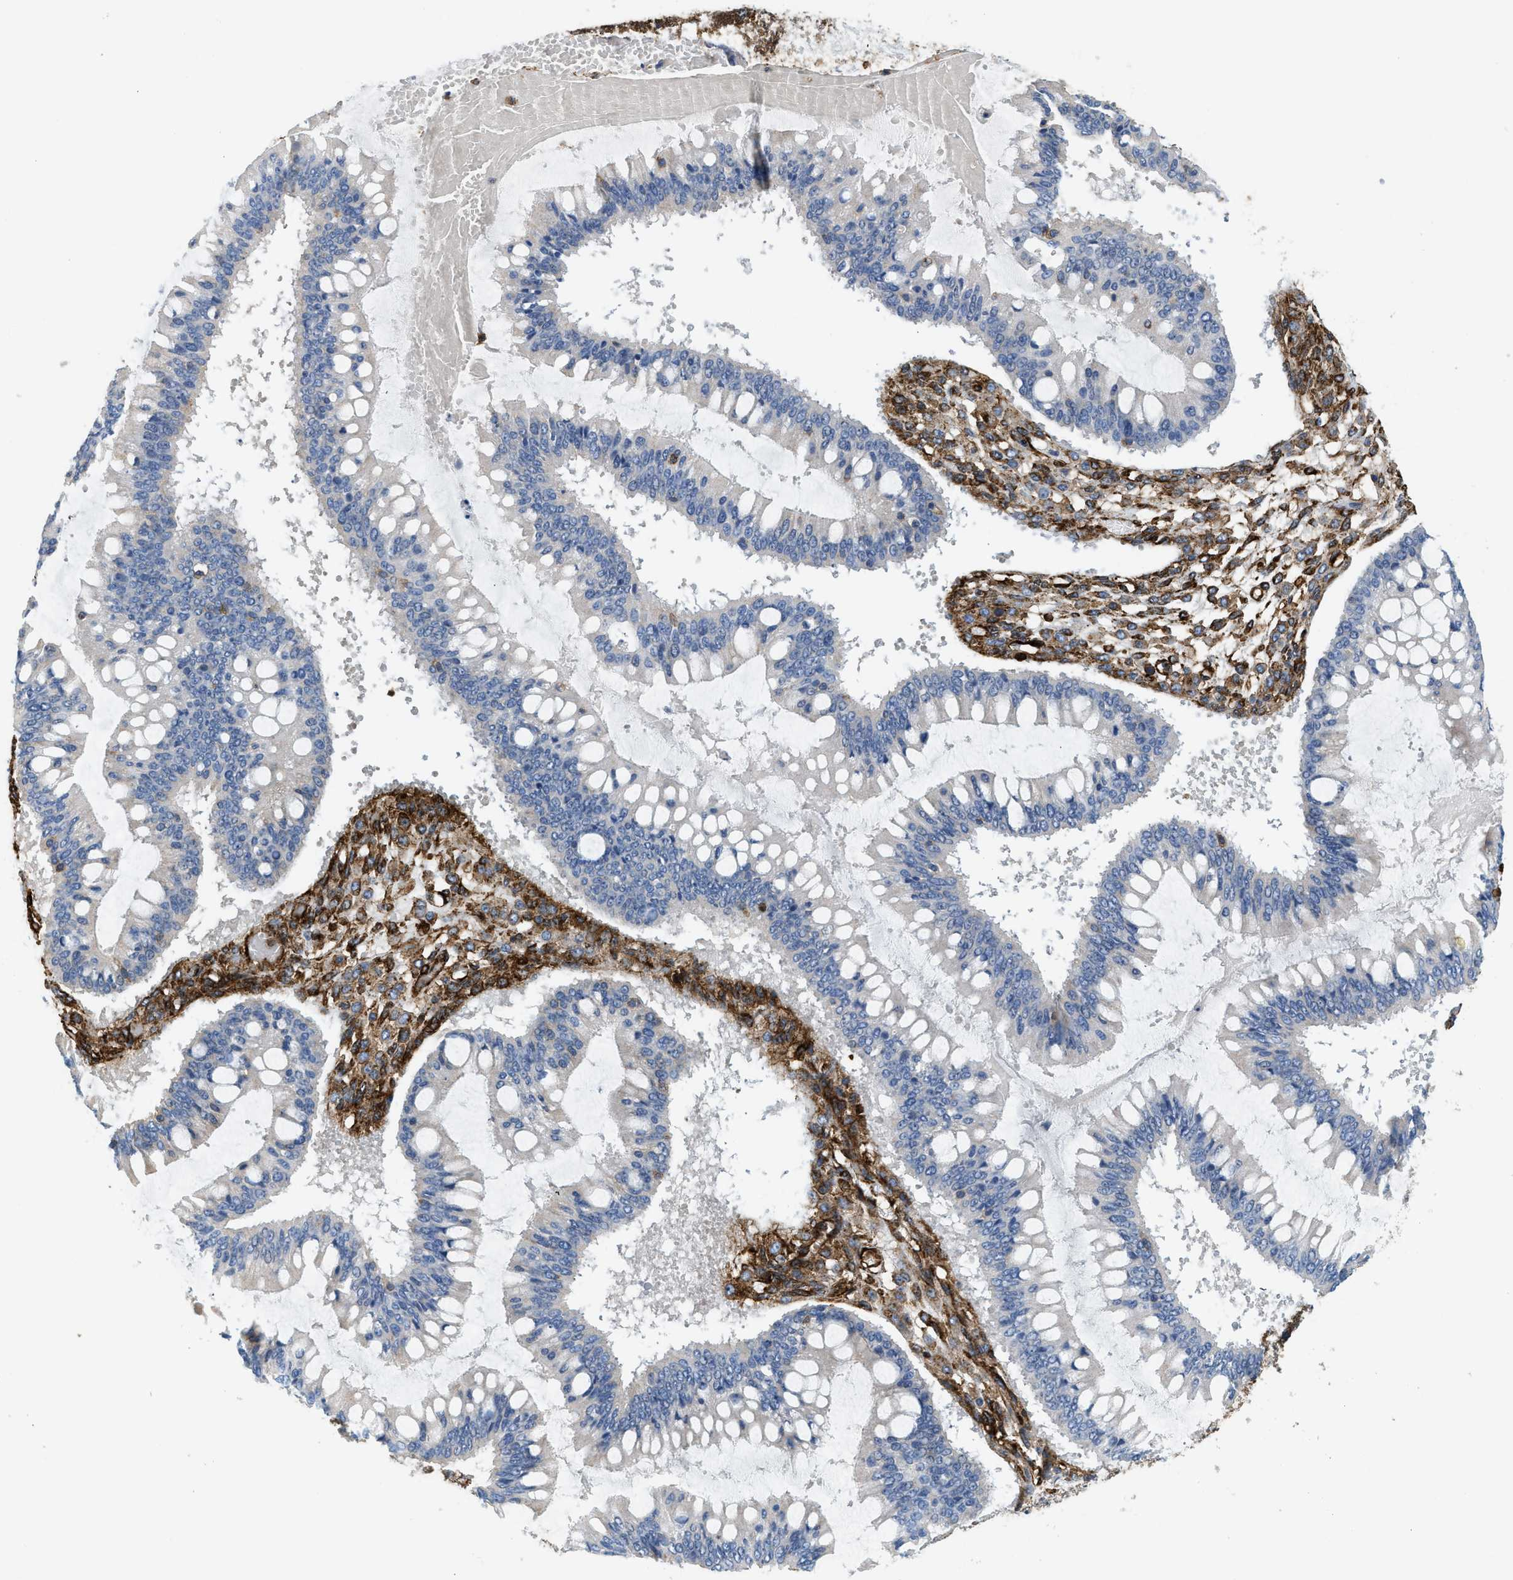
{"staining": {"intensity": "negative", "quantity": "none", "location": "none"}, "tissue": "ovarian cancer", "cell_type": "Tumor cells", "image_type": "cancer", "snomed": [{"axis": "morphology", "description": "Cystadenocarcinoma, mucinous, NOS"}, {"axis": "topography", "description": "Ovary"}], "caption": "Tumor cells show no significant expression in ovarian cancer (mucinous cystadenocarcinoma).", "gene": "HIP1", "patient": {"sex": "female", "age": 73}}